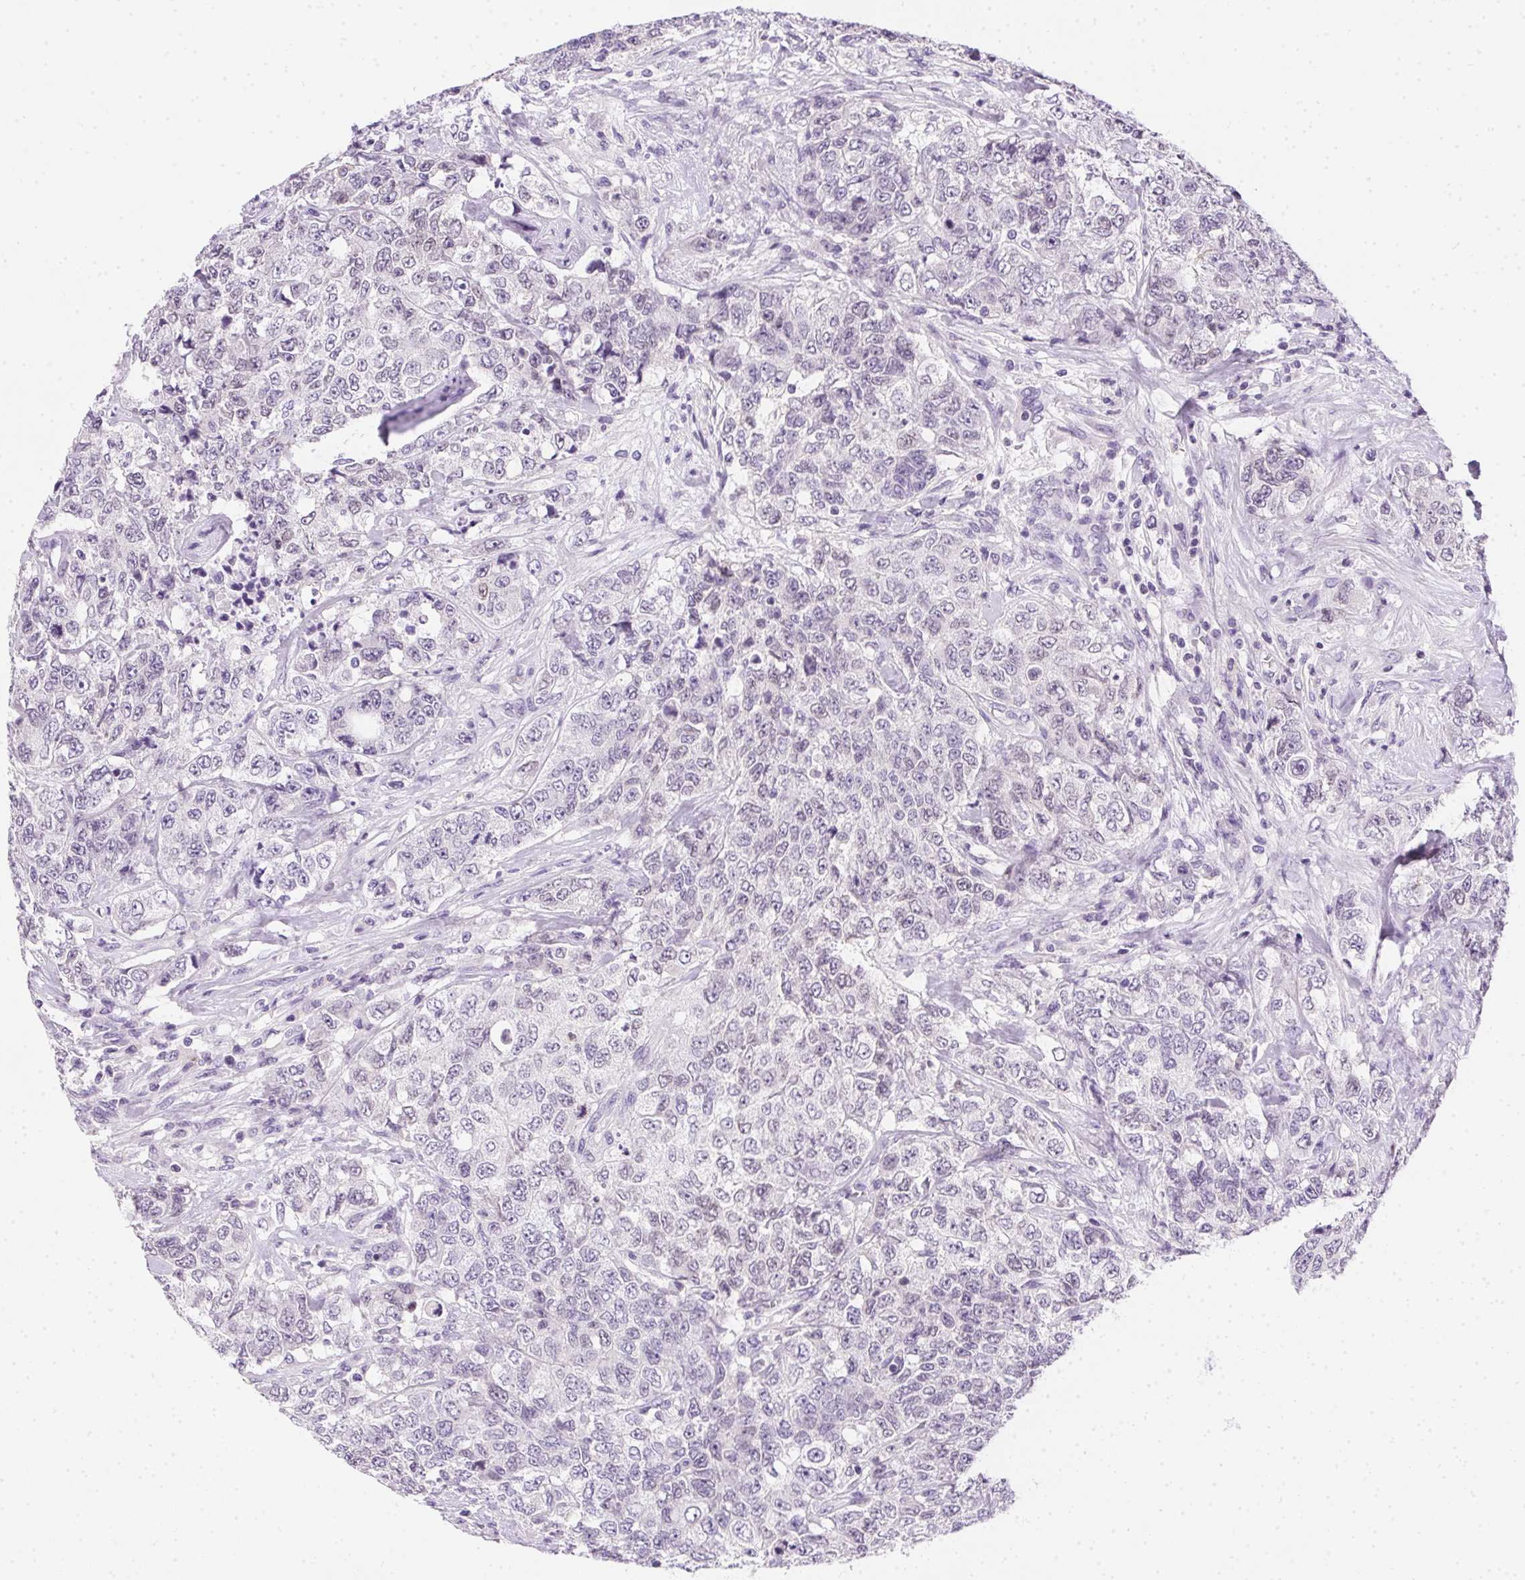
{"staining": {"intensity": "negative", "quantity": "none", "location": "none"}, "tissue": "urothelial cancer", "cell_type": "Tumor cells", "image_type": "cancer", "snomed": [{"axis": "morphology", "description": "Urothelial carcinoma, High grade"}, {"axis": "topography", "description": "Urinary bladder"}], "caption": "This is an immunohistochemistry image of urothelial carcinoma (high-grade). There is no staining in tumor cells.", "gene": "SSTR4", "patient": {"sex": "female", "age": 78}}